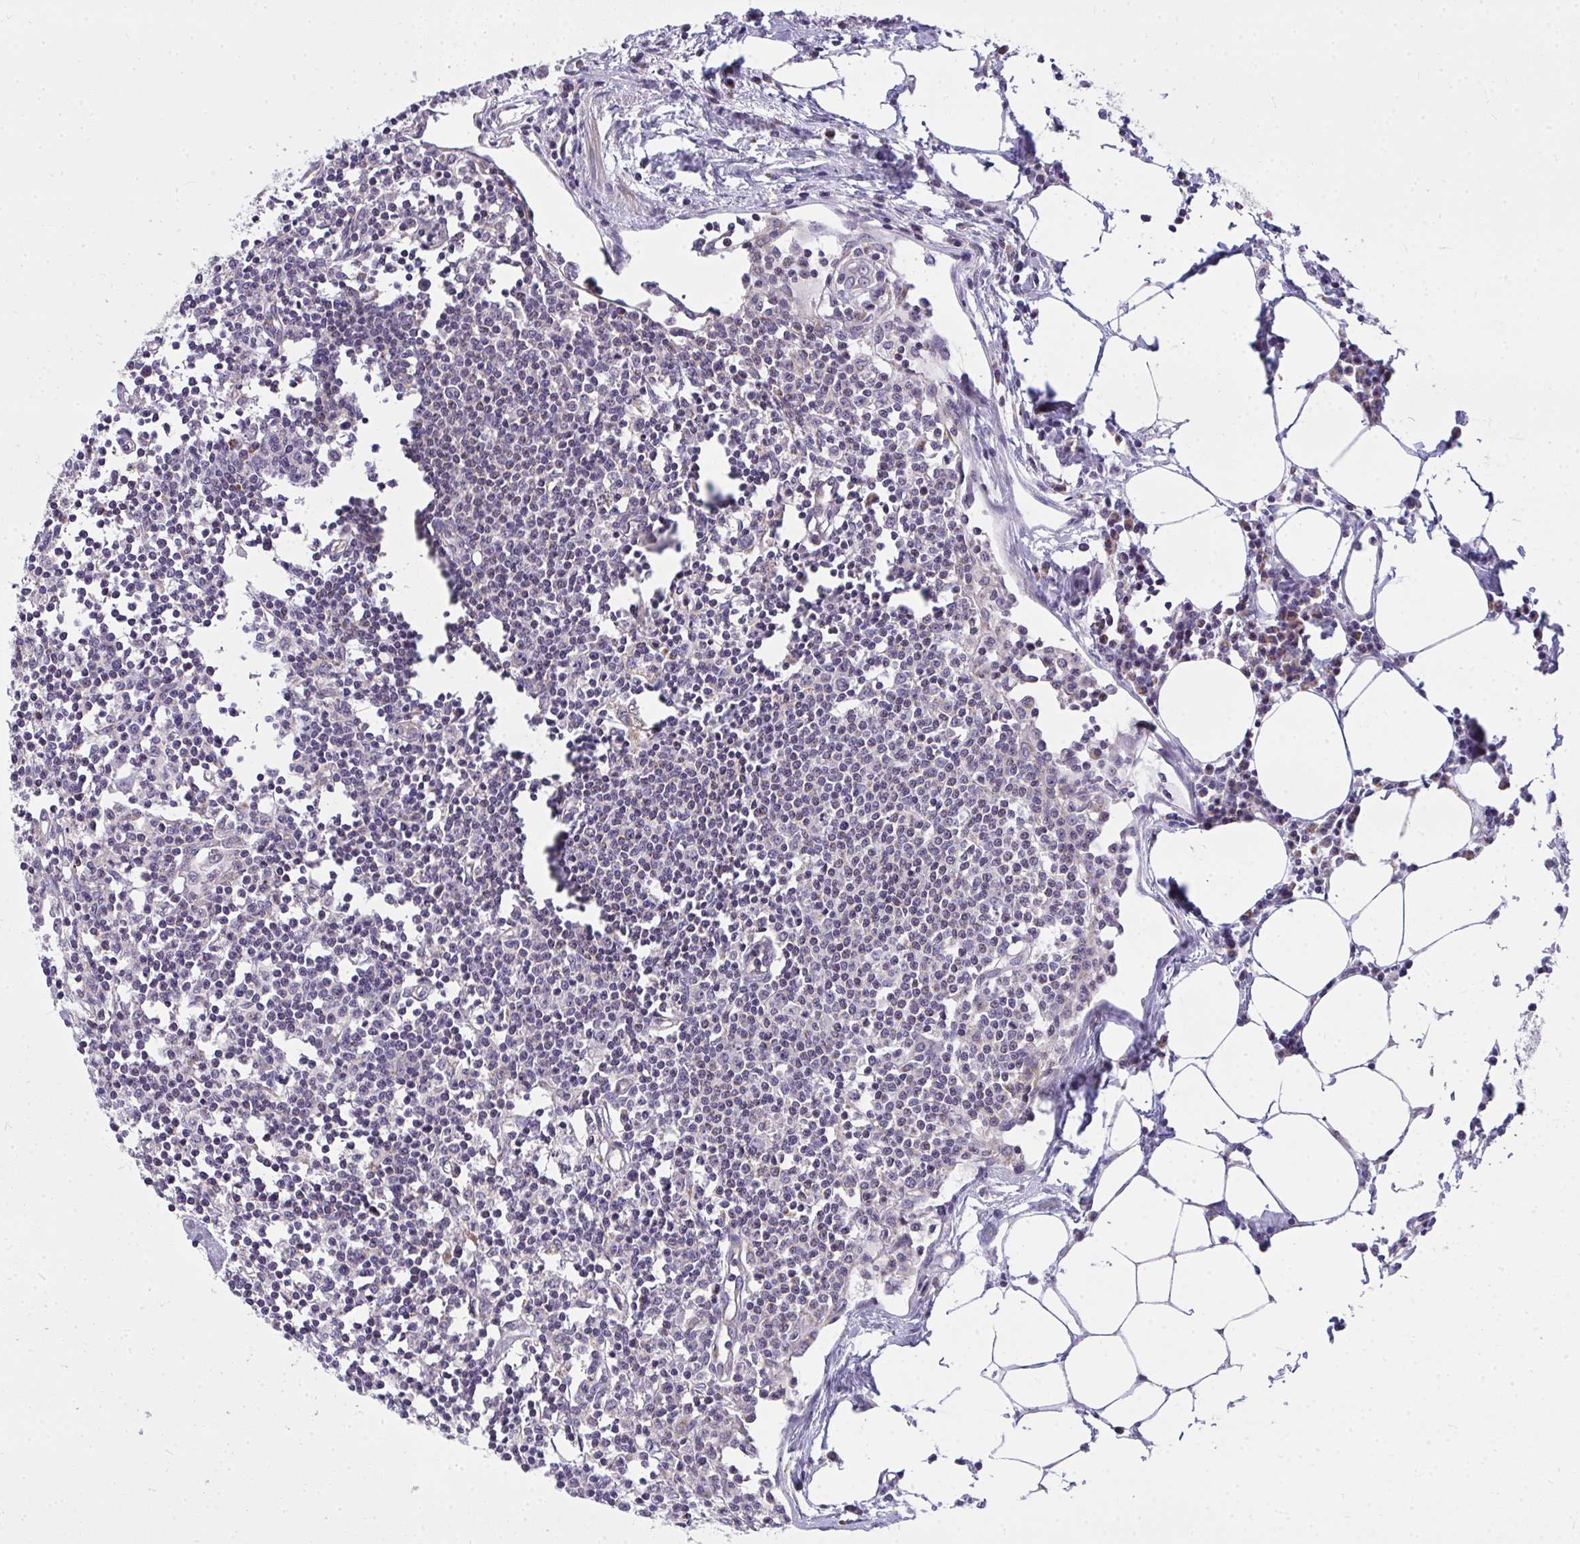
{"staining": {"intensity": "negative", "quantity": "none", "location": "none"}, "tissue": "lymph node", "cell_type": "Germinal center cells", "image_type": "normal", "snomed": [{"axis": "morphology", "description": "Normal tissue, NOS"}, {"axis": "topography", "description": "Lymph node"}], "caption": "Protein analysis of unremarkable lymph node reveals no significant expression in germinal center cells.", "gene": "SRRM4", "patient": {"sex": "female", "age": 78}}